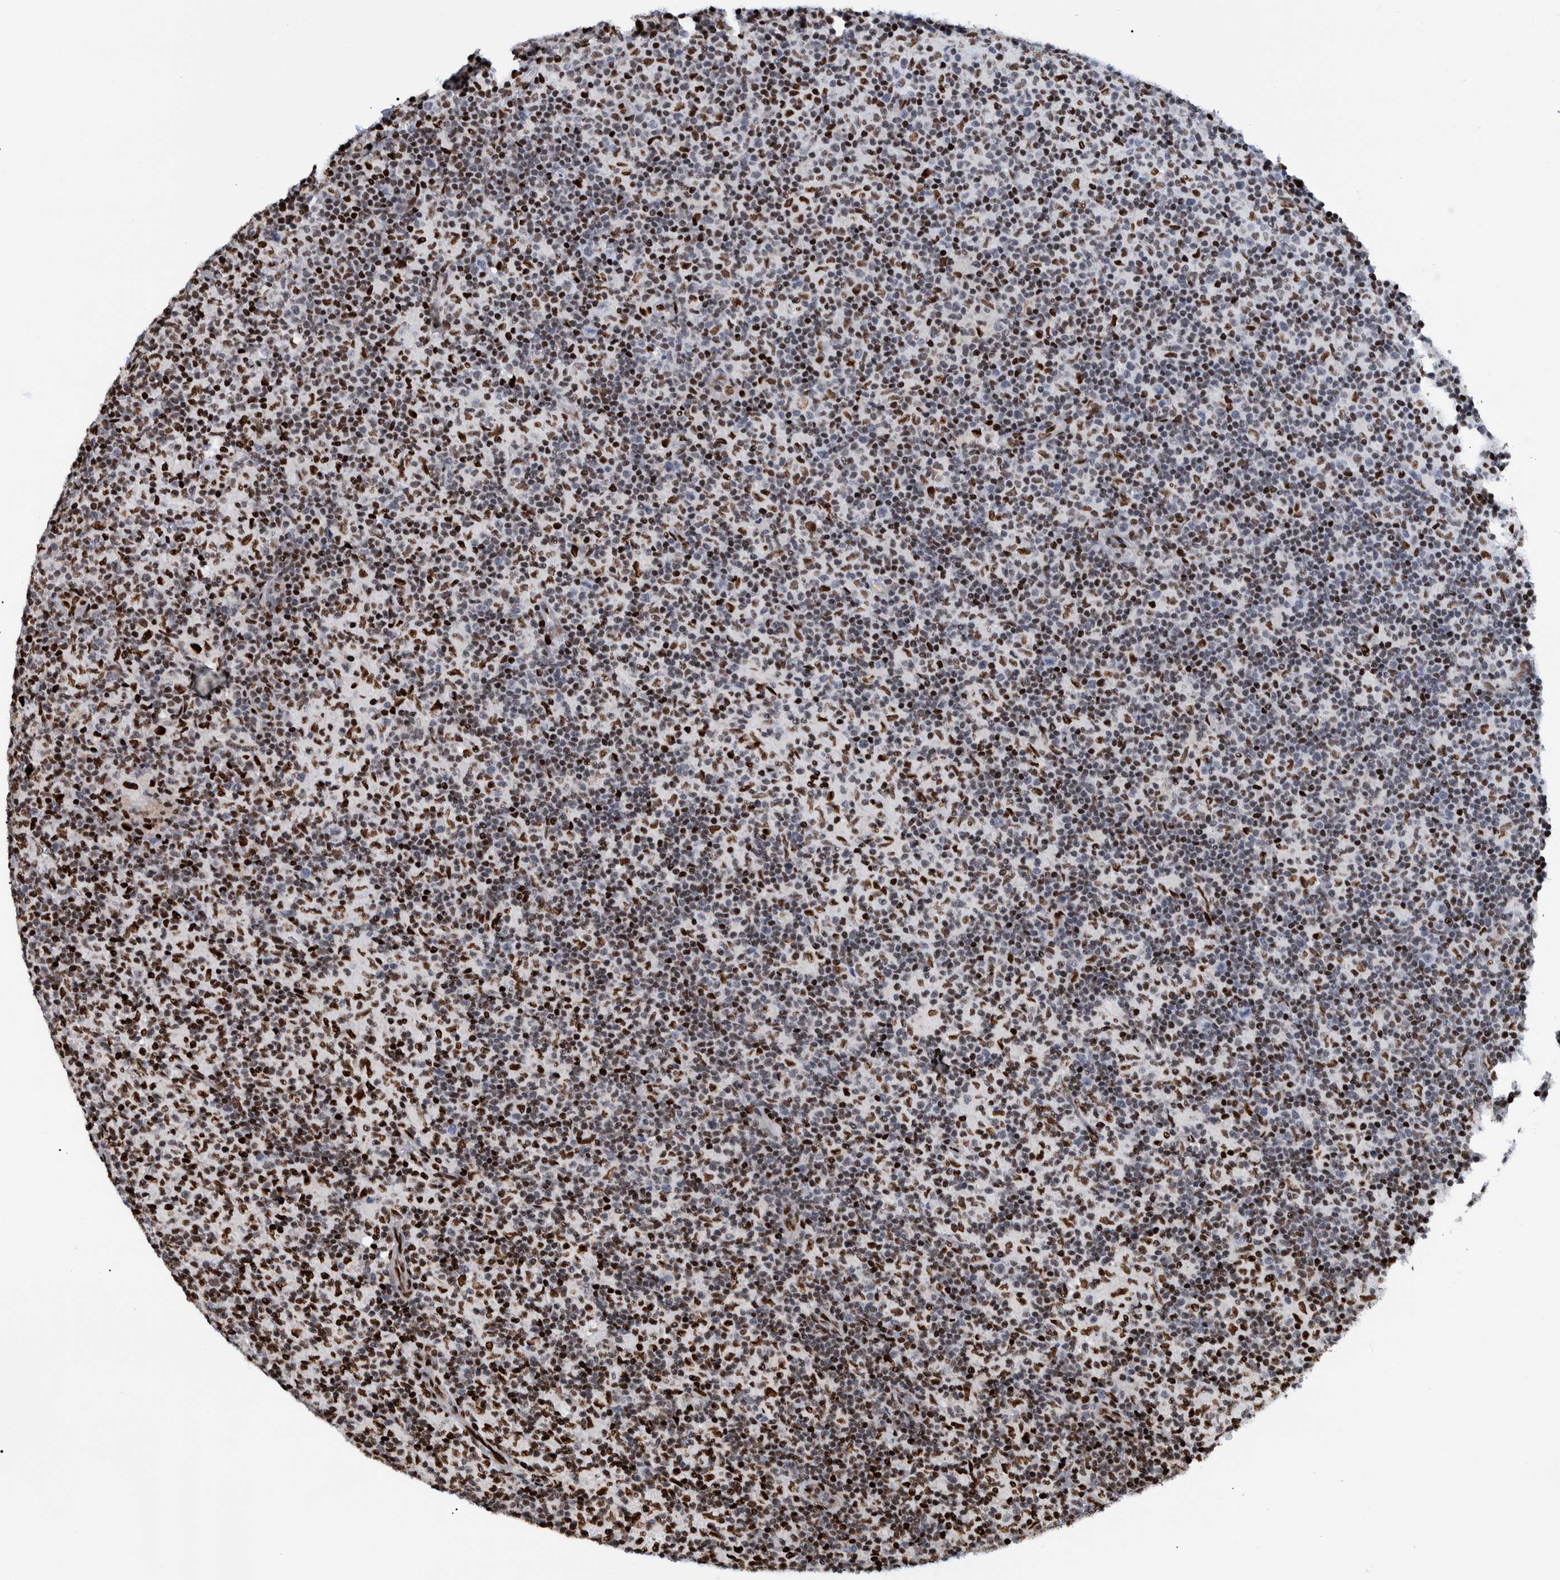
{"staining": {"intensity": "strong", "quantity": "<25%", "location": "nuclear"}, "tissue": "lymph node", "cell_type": "Non-germinal center cells", "image_type": "normal", "snomed": [{"axis": "morphology", "description": "Normal tissue, NOS"}, {"axis": "morphology", "description": "Inflammation, NOS"}, {"axis": "topography", "description": "Lymph node"}], "caption": "A micrograph of human lymph node stained for a protein shows strong nuclear brown staining in non-germinal center cells. (Stains: DAB (3,3'-diaminobenzidine) in brown, nuclei in blue, Microscopy: brightfield microscopy at high magnification).", "gene": "HEATR9", "patient": {"sex": "male", "age": 55}}